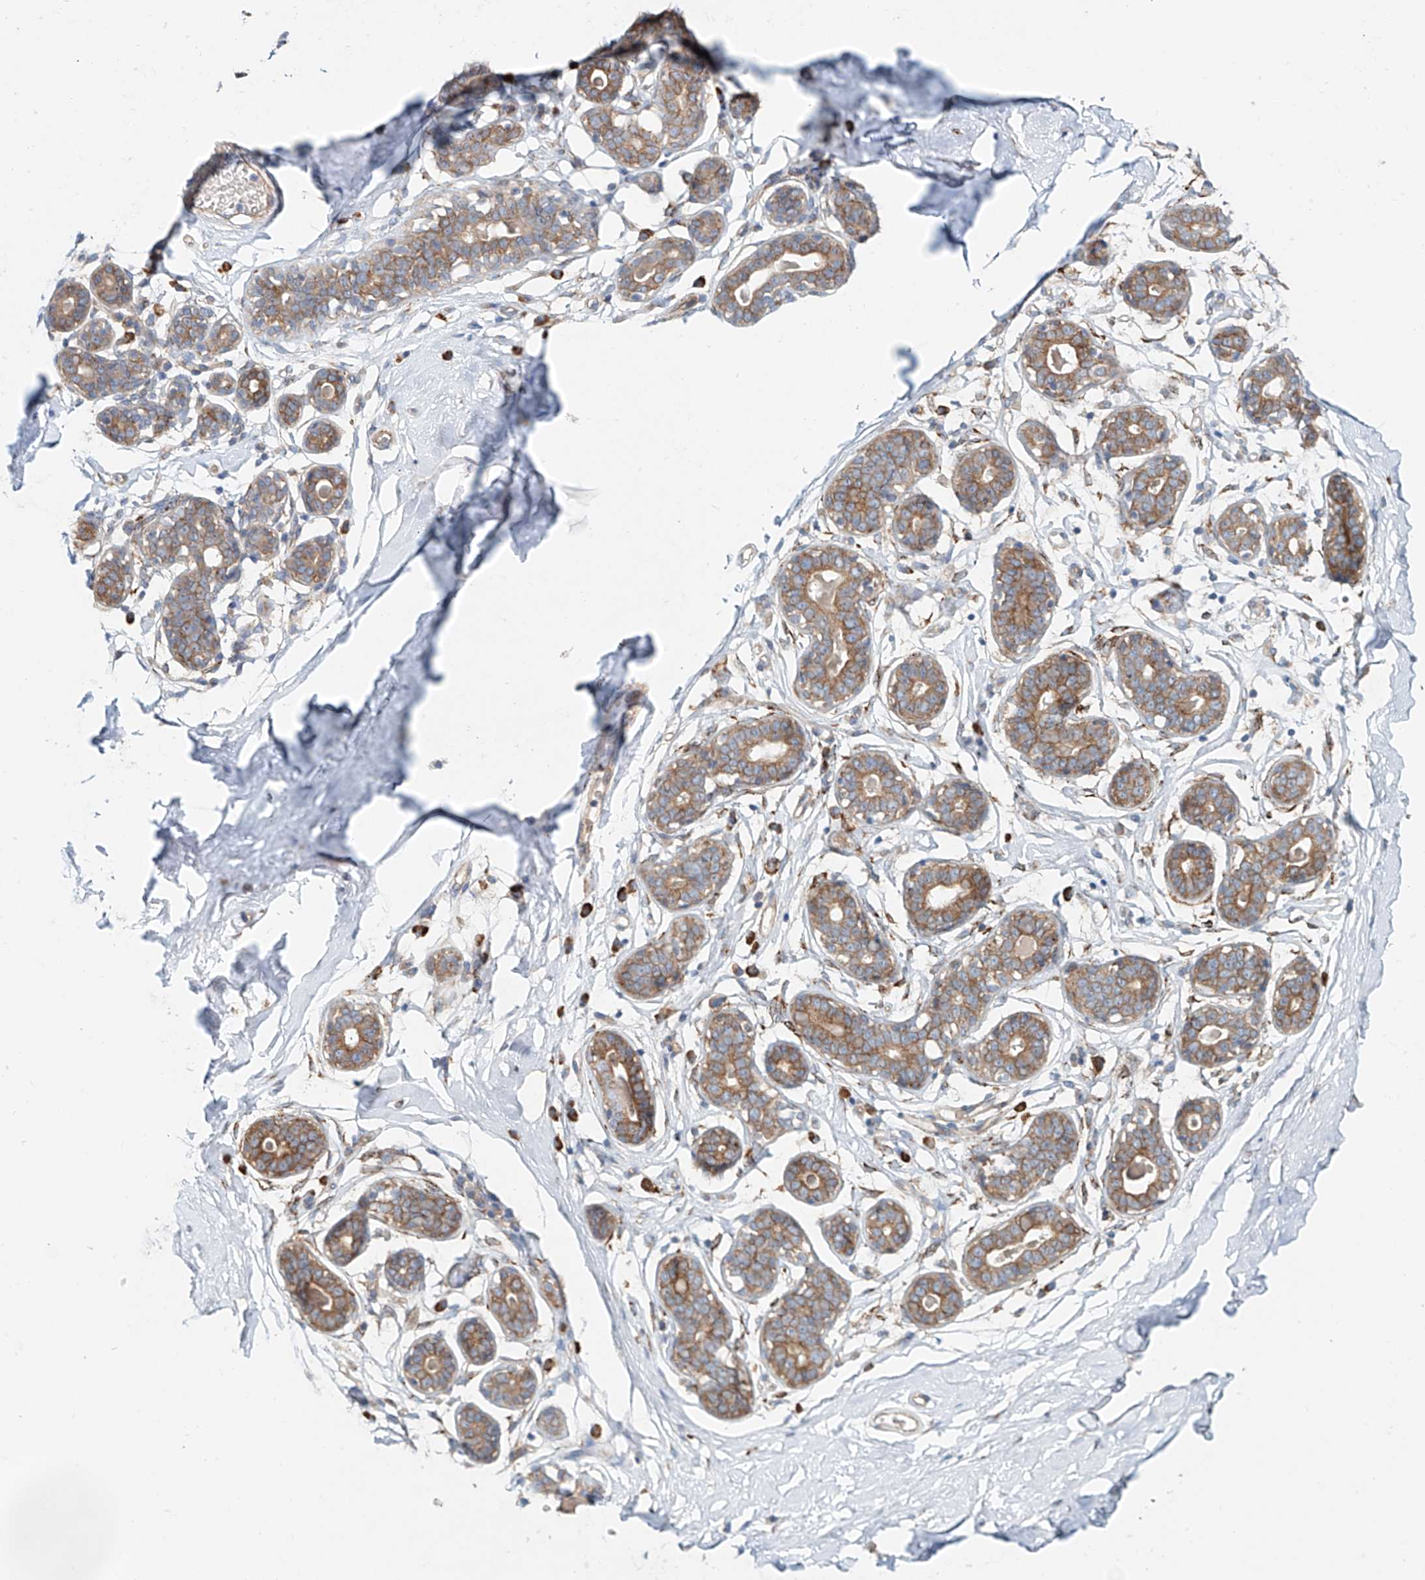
{"staining": {"intensity": "negative", "quantity": "none", "location": "none"}, "tissue": "breast", "cell_type": "Adipocytes", "image_type": "normal", "snomed": [{"axis": "morphology", "description": "Normal tissue, NOS"}, {"axis": "topography", "description": "Breast"}], "caption": "IHC photomicrograph of unremarkable breast: breast stained with DAB shows no significant protein expression in adipocytes.", "gene": "SNAP29", "patient": {"sex": "female", "age": 23}}